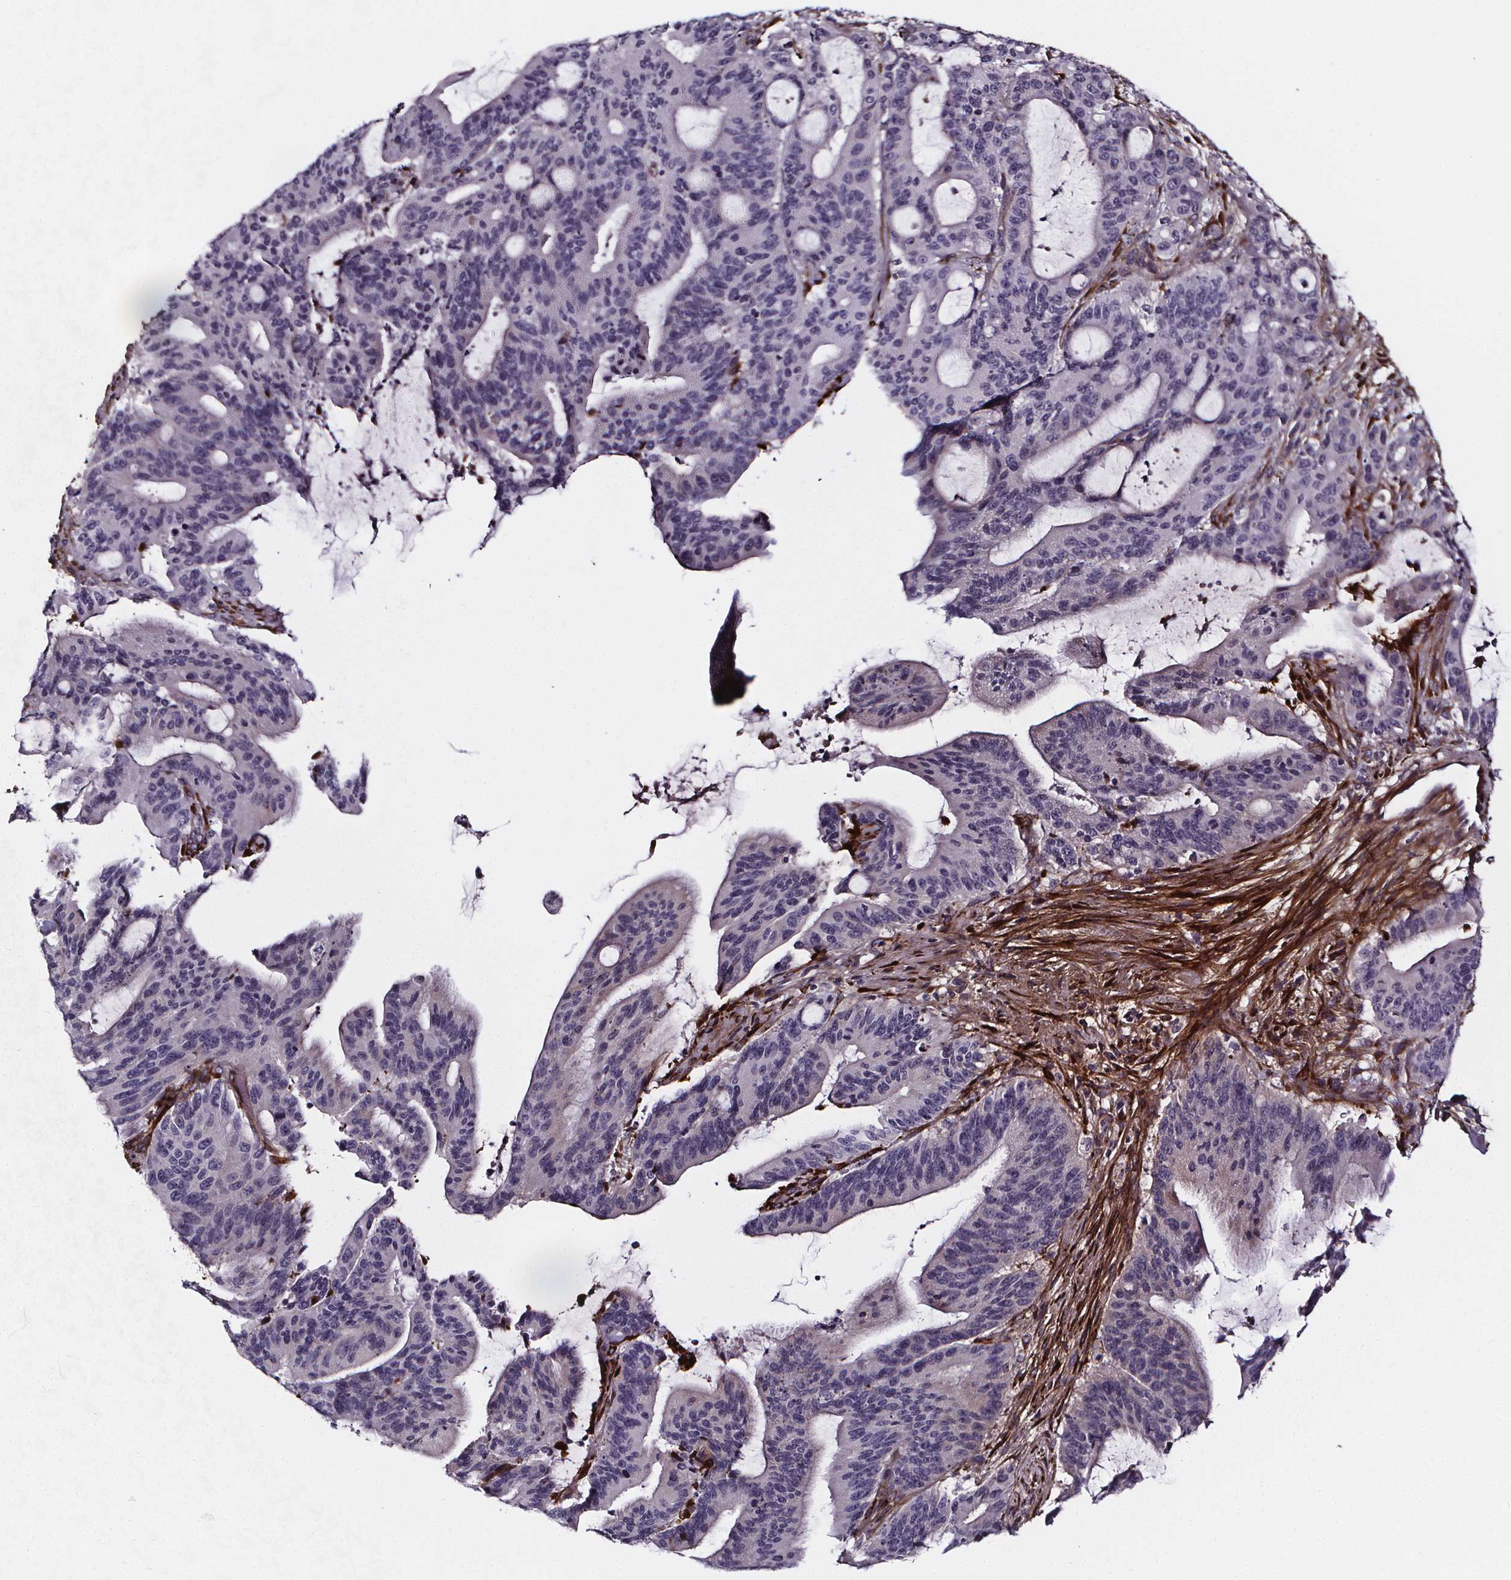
{"staining": {"intensity": "negative", "quantity": "none", "location": "none"}, "tissue": "liver cancer", "cell_type": "Tumor cells", "image_type": "cancer", "snomed": [{"axis": "morphology", "description": "Cholangiocarcinoma"}, {"axis": "topography", "description": "Liver"}], "caption": "The micrograph displays no staining of tumor cells in cholangiocarcinoma (liver).", "gene": "AEBP1", "patient": {"sex": "female", "age": 73}}